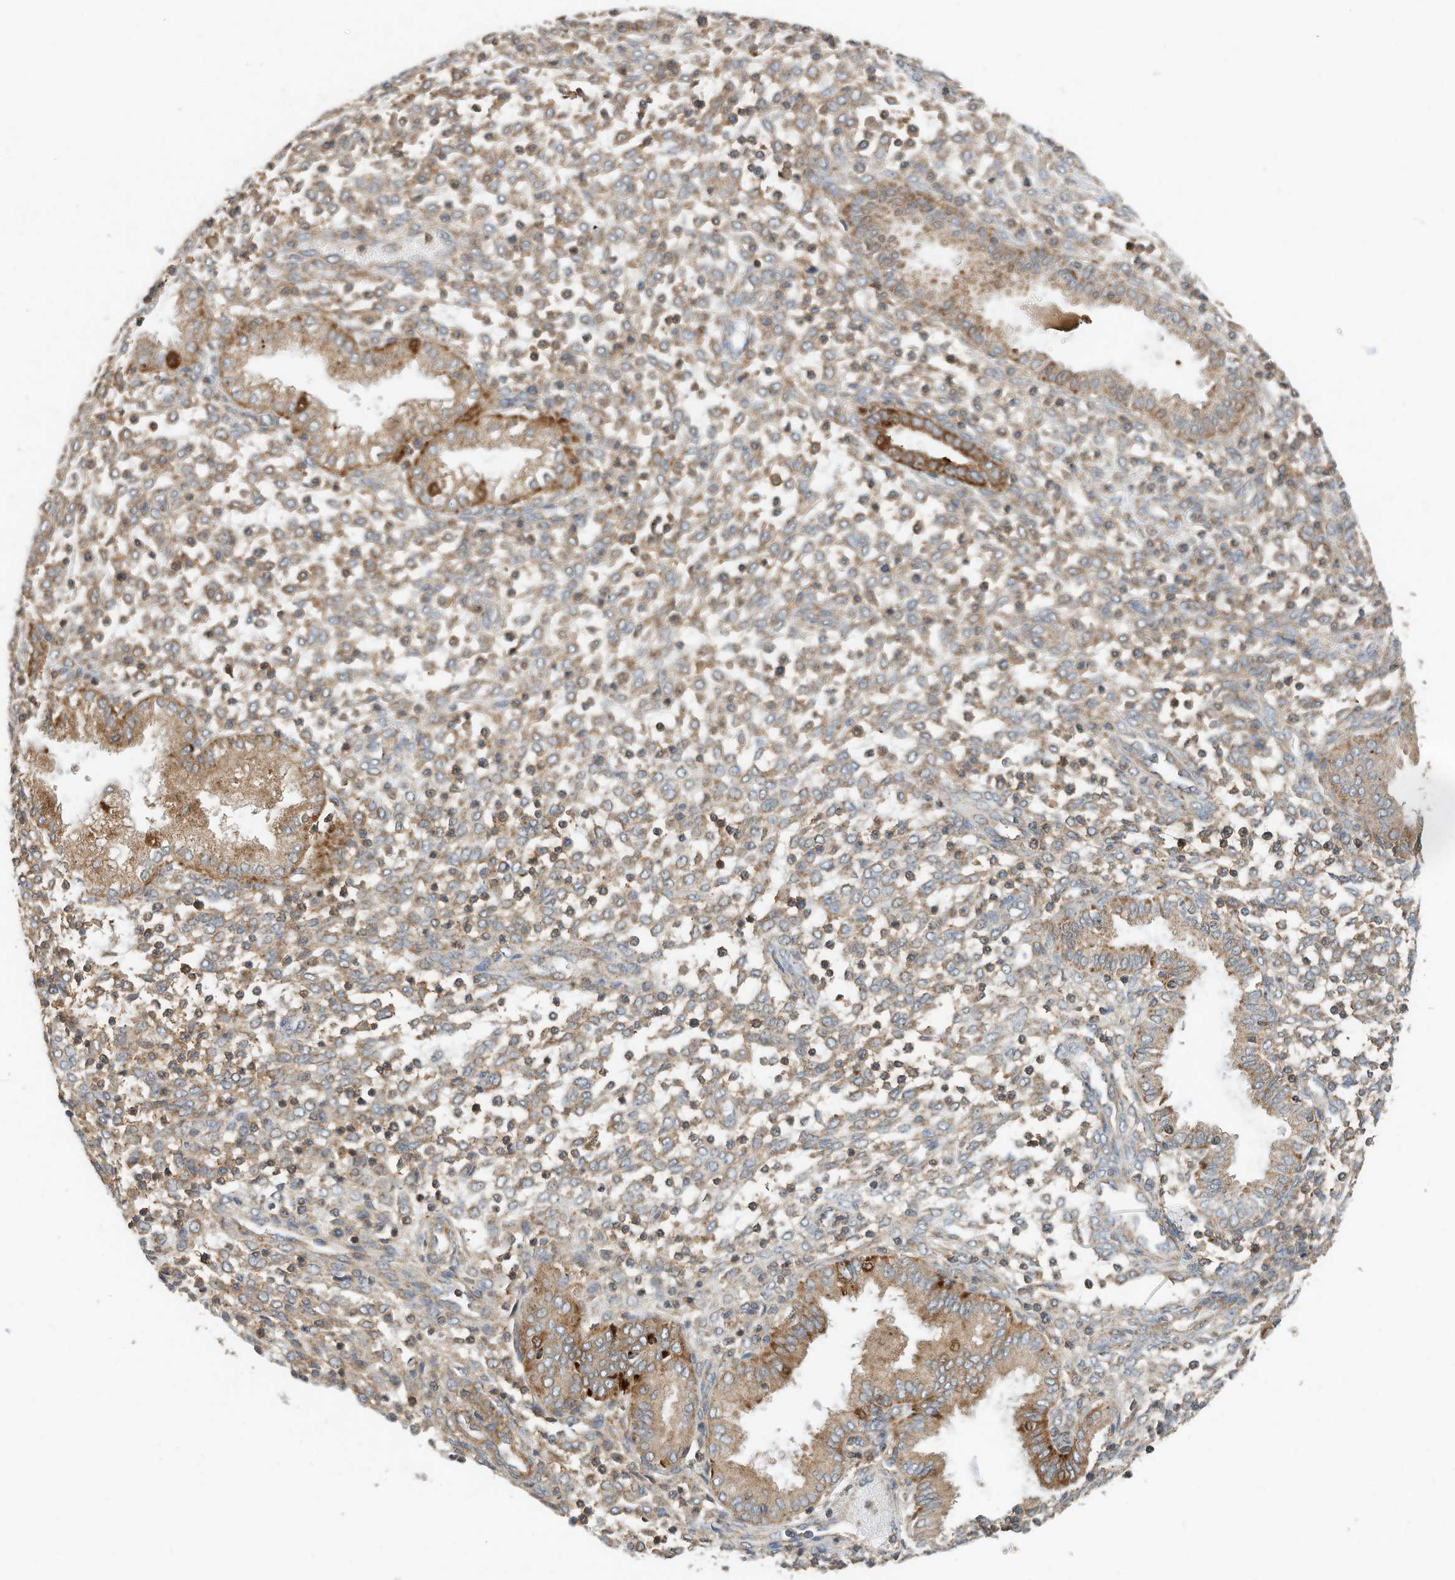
{"staining": {"intensity": "weak", "quantity": "25%-75%", "location": "cytoplasmic/membranous"}, "tissue": "endometrium", "cell_type": "Cells in endometrial stroma", "image_type": "normal", "snomed": [{"axis": "morphology", "description": "Normal tissue, NOS"}, {"axis": "topography", "description": "Endometrium"}], "caption": "Weak cytoplasmic/membranous protein staining is seen in approximately 25%-75% of cells in endometrial stroma in endometrium. The protein is stained brown, and the nuclei are stained in blue (DAB (3,3'-diaminobenzidine) IHC with brightfield microscopy, high magnification).", "gene": "CPAMD8", "patient": {"sex": "female", "age": 53}}